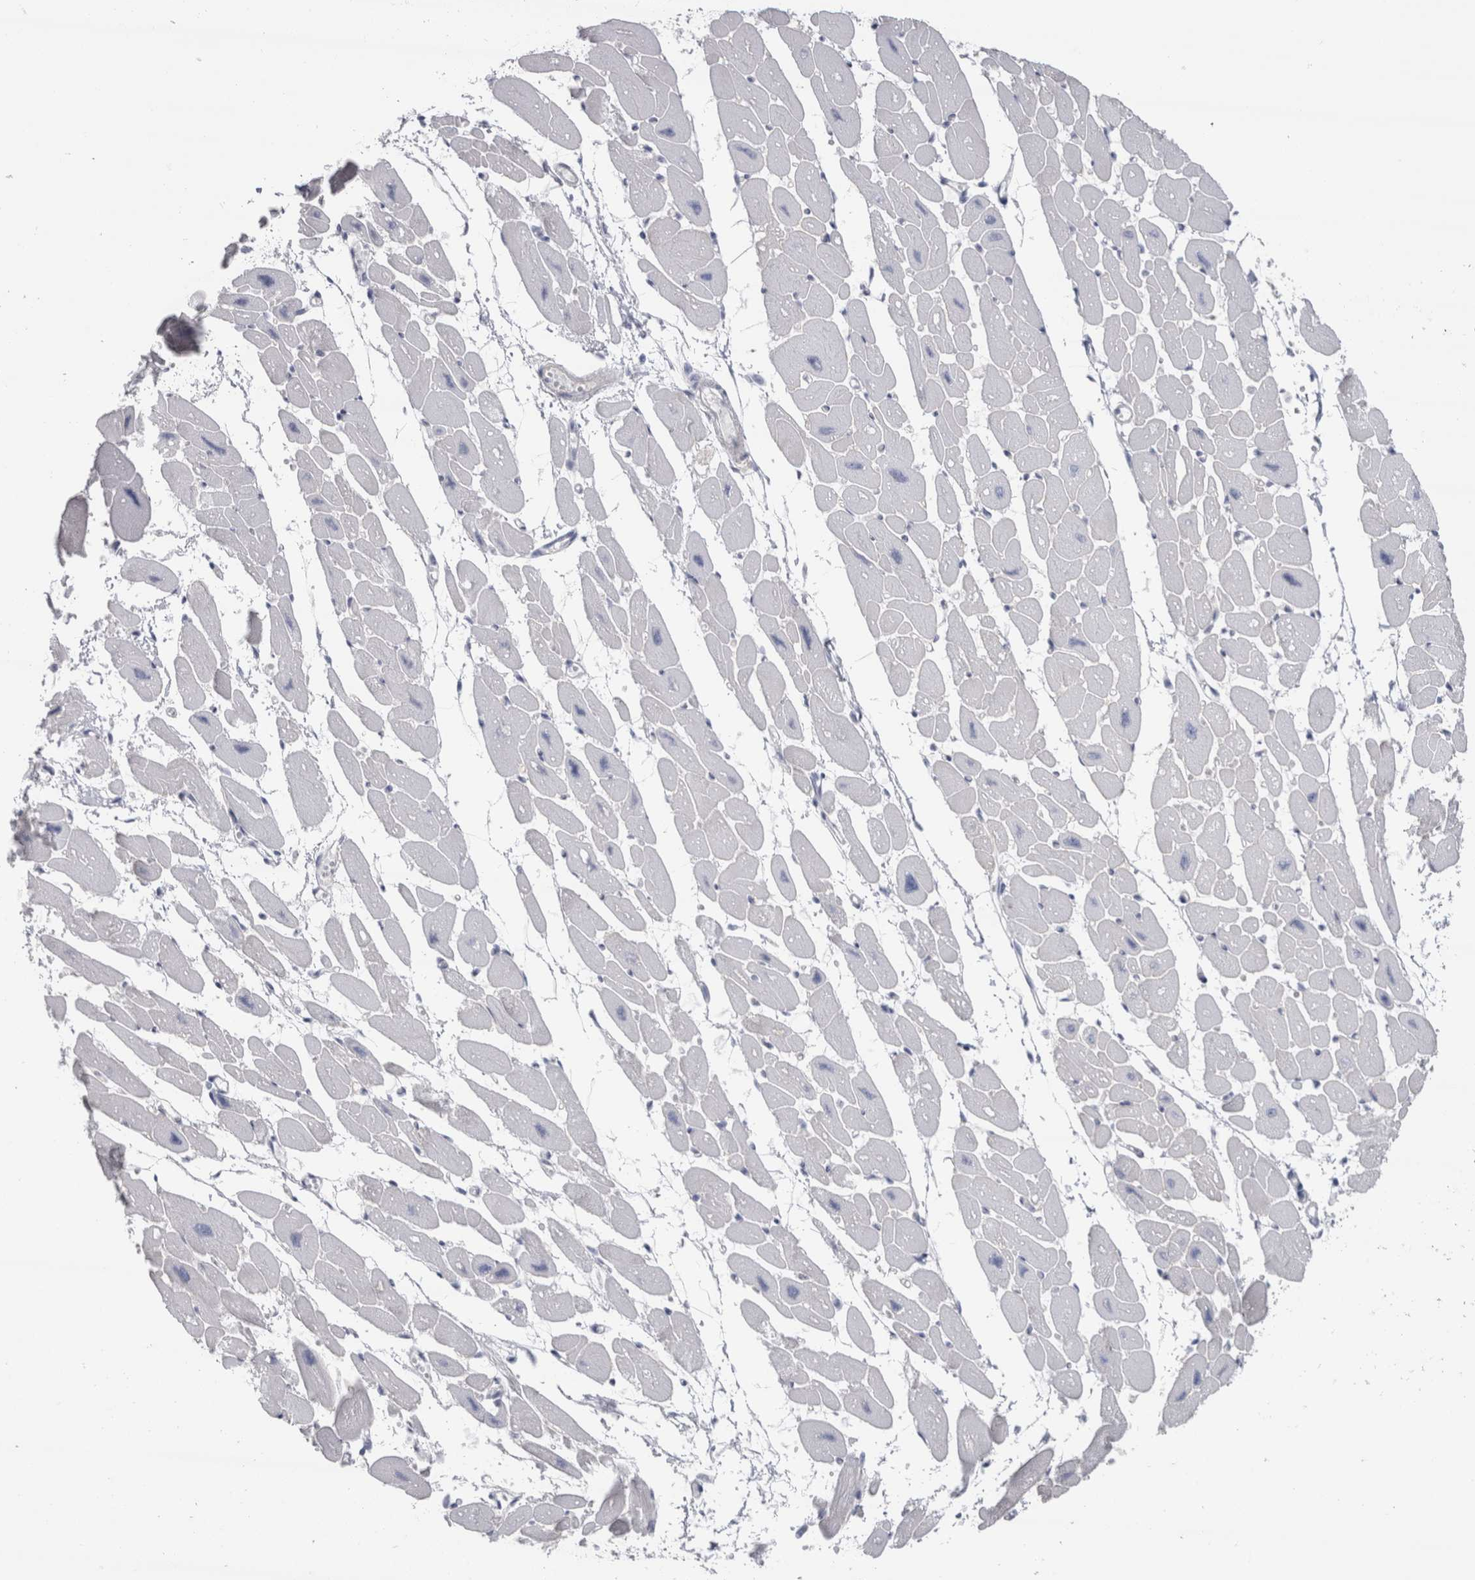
{"staining": {"intensity": "negative", "quantity": "none", "location": "none"}, "tissue": "heart muscle", "cell_type": "Cardiomyocytes", "image_type": "normal", "snomed": [{"axis": "morphology", "description": "Normal tissue, NOS"}, {"axis": "topography", "description": "Heart"}], "caption": "This is a photomicrograph of immunohistochemistry (IHC) staining of normal heart muscle, which shows no positivity in cardiomyocytes.", "gene": "CDH17", "patient": {"sex": "female", "age": 54}}